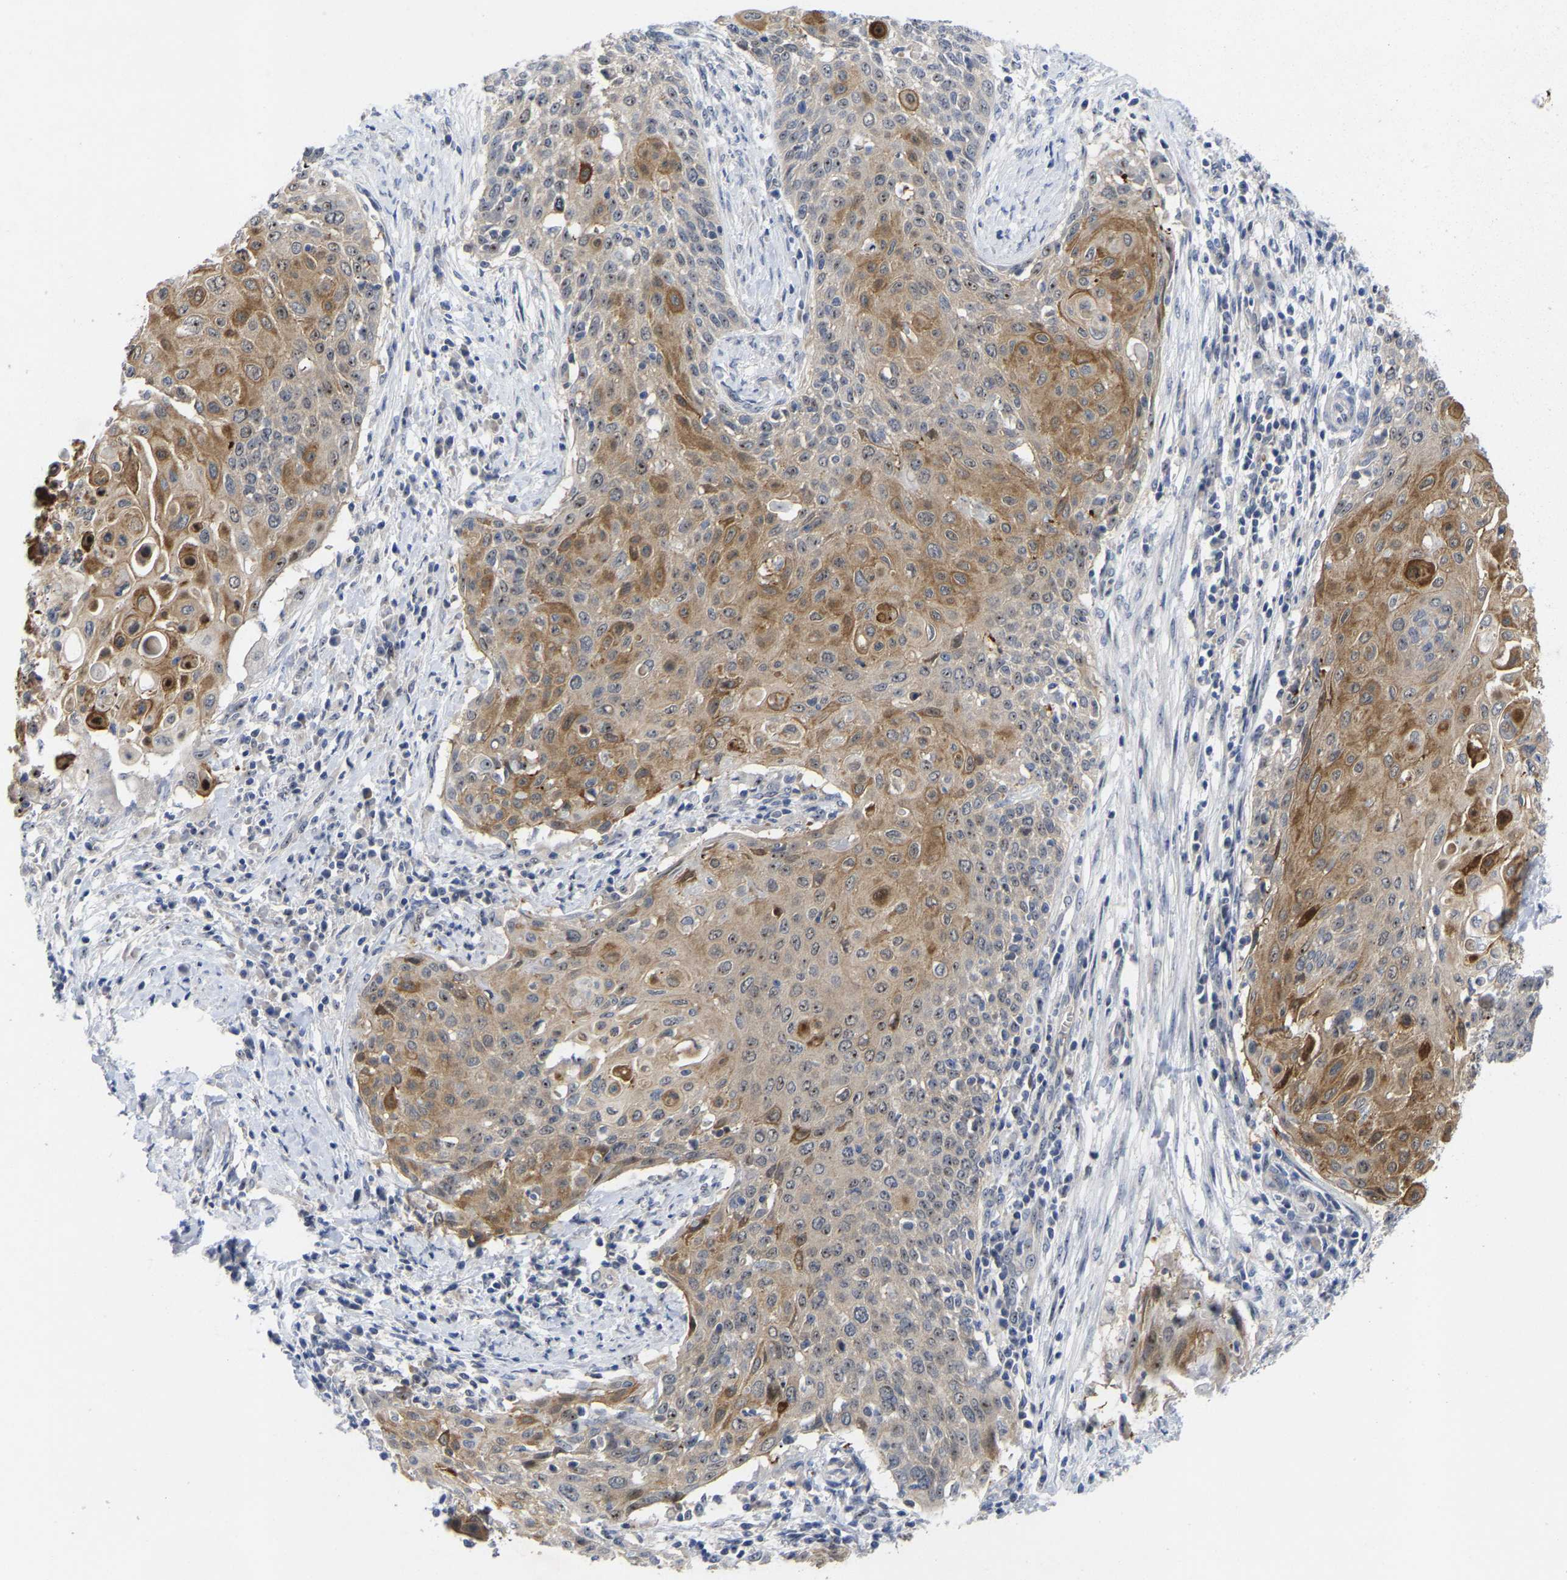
{"staining": {"intensity": "moderate", "quantity": "25%-75%", "location": "cytoplasmic/membranous,nuclear"}, "tissue": "cervical cancer", "cell_type": "Tumor cells", "image_type": "cancer", "snomed": [{"axis": "morphology", "description": "Squamous cell carcinoma, NOS"}, {"axis": "topography", "description": "Cervix"}], "caption": "Brown immunohistochemical staining in human cervical cancer shows moderate cytoplasmic/membranous and nuclear staining in about 25%-75% of tumor cells. Nuclei are stained in blue.", "gene": "NLE1", "patient": {"sex": "female", "age": 39}}